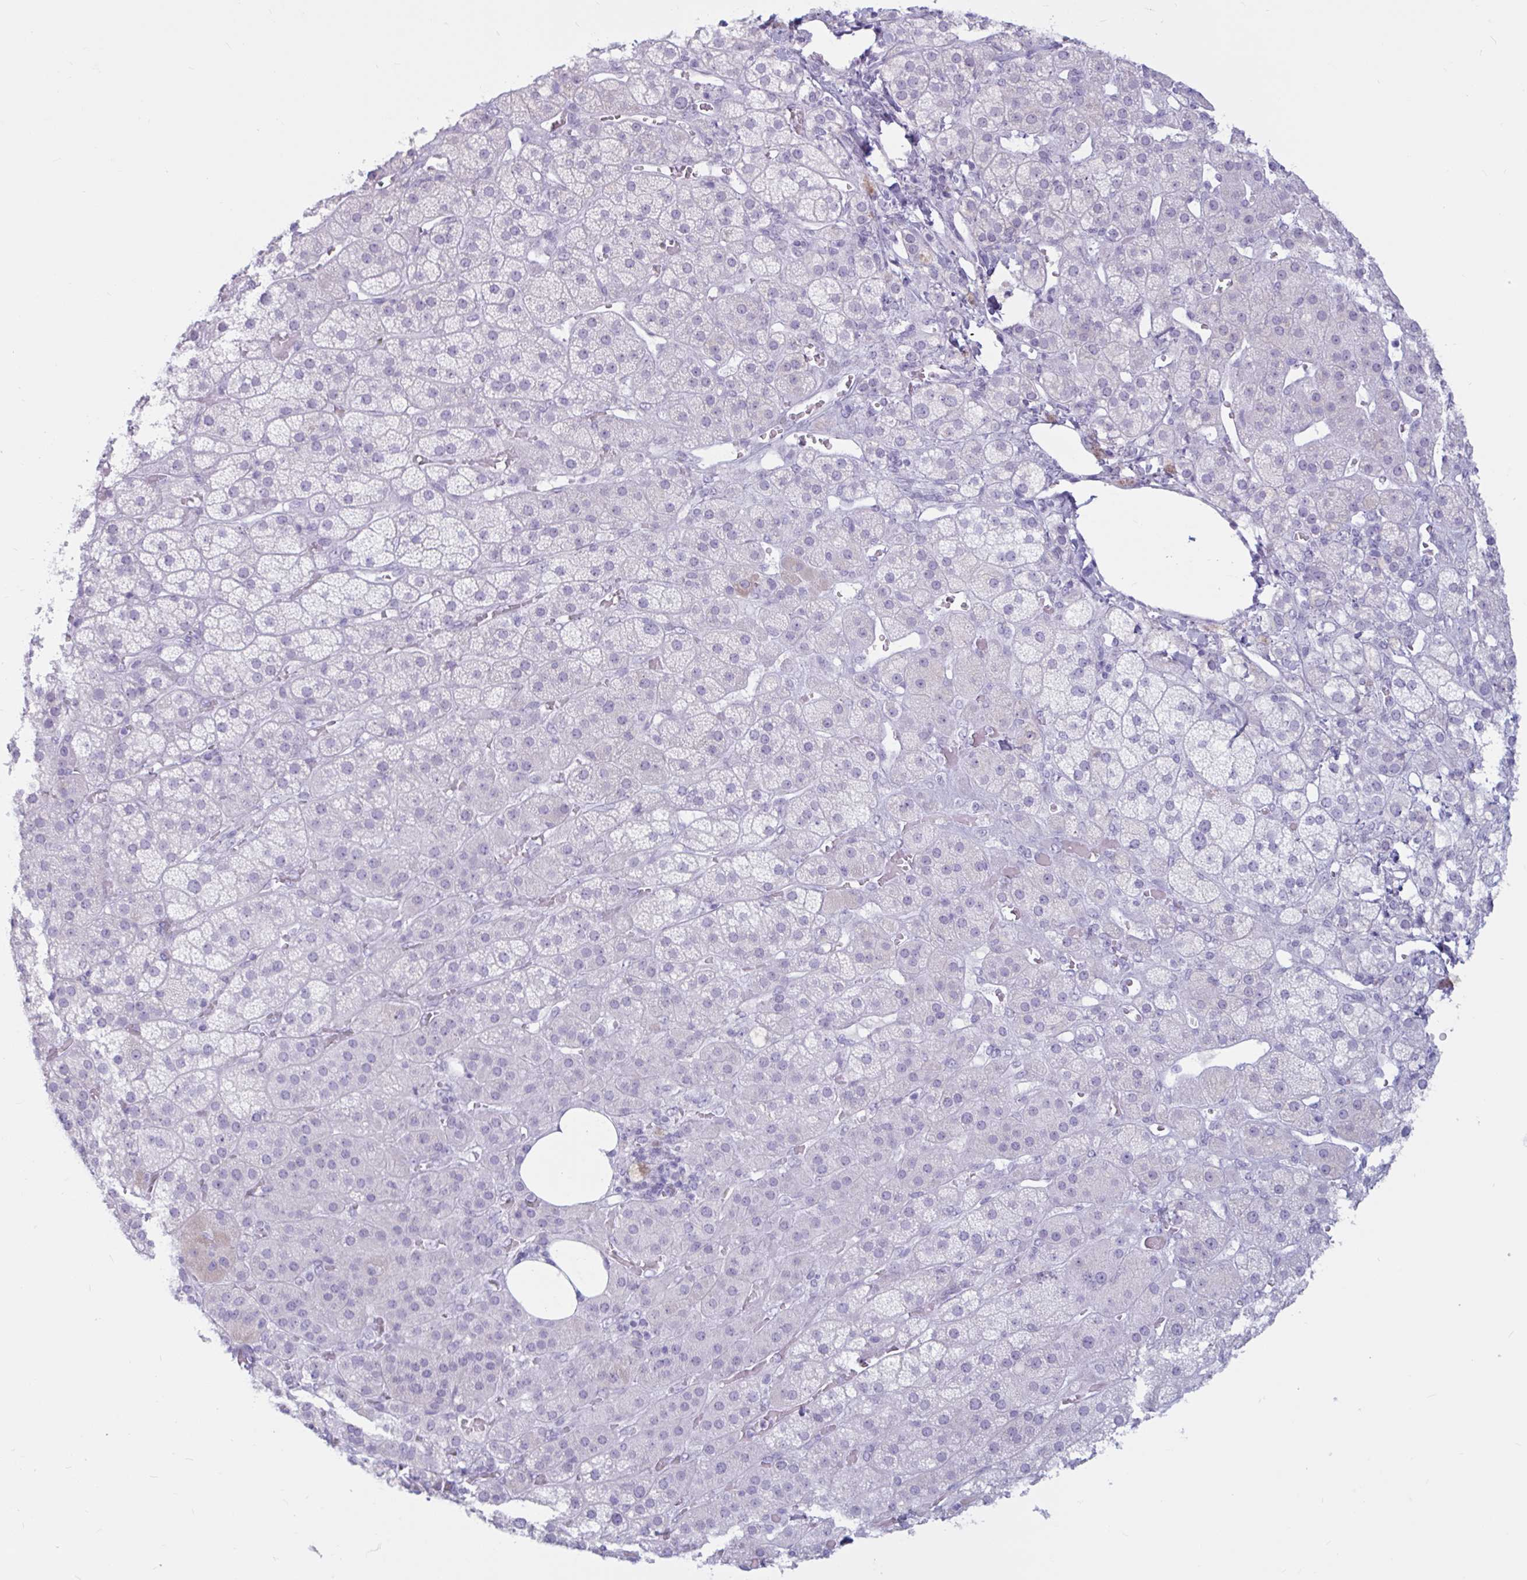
{"staining": {"intensity": "negative", "quantity": "none", "location": "none"}, "tissue": "adrenal gland", "cell_type": "Glandular cells", "image_type": "normal", "snomed": [{"axis": "morphology", "description": "Normal tissue, NOS"}, {"axis": "topography", "description": "Adrenal gland"}], "caption": "Photomicrograph shows no significant protein staining in glandular cells of unremarkable adrenal gland. (Immunohistochemistry (ihc), brightfield microscopy, high magnification).", "gene": "BBS10", "patient": {"sex": "male", "age": 57}}